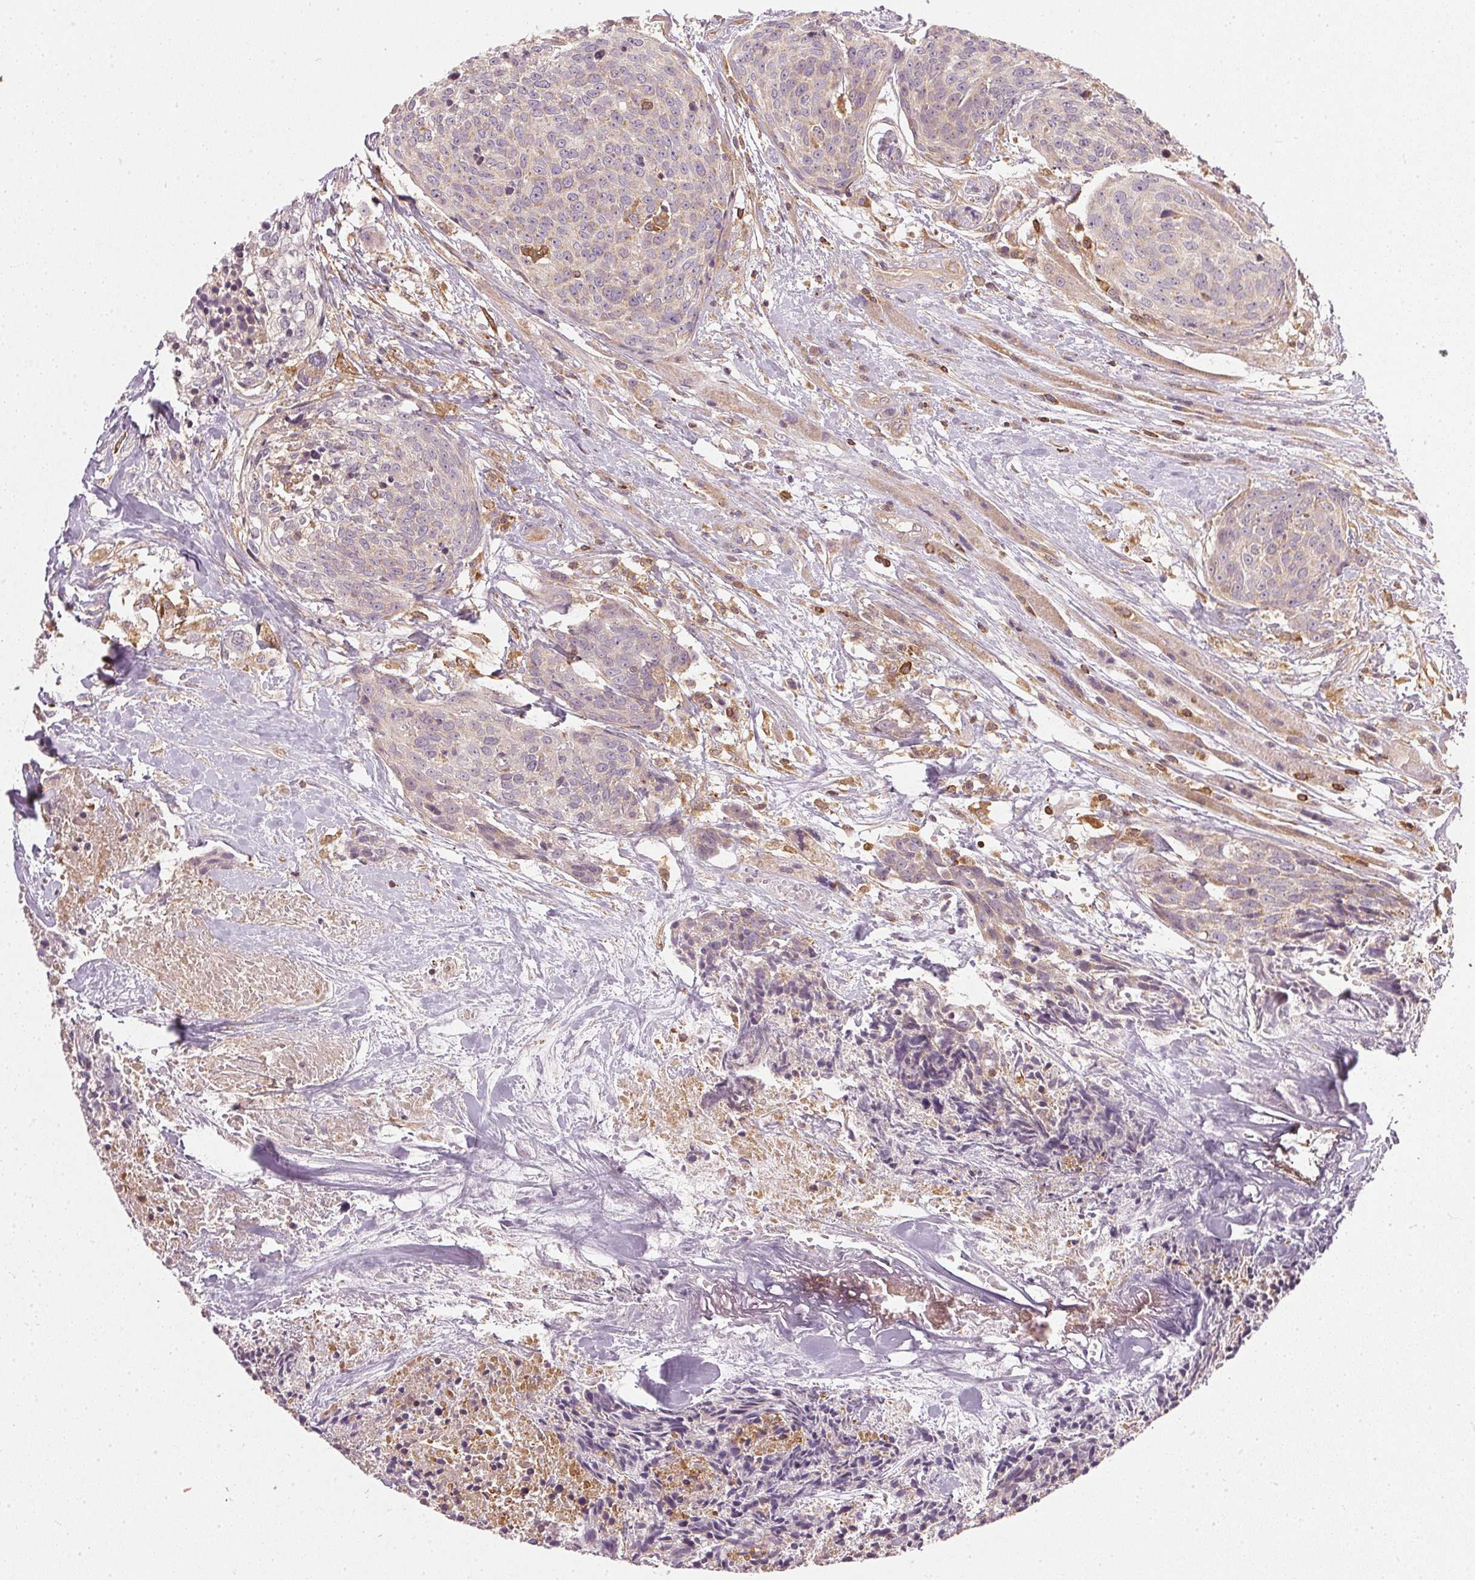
{"staining": {"intensity": "negative", "quantity": "none", "location": "none"}, "tissue": "head and neck cancer", "cell_type": "Tumor cells", "image_type": "cancer", "snomed": [{"axis": "morphology", "description": "Squamous cell carcinoma, NOS"}, {"axis": "topography", "description": "Oral tissue"}, {"axis": "topography", "description": "Head-Neck"}], "caption": "Immunohistochemistry (IHC) of human head and neck cancer (squamous cell carcinoma) demonstrates no expression in tumor cells.", "gene": "NADK2", "patient": {"sex": "male", "age": 64}}